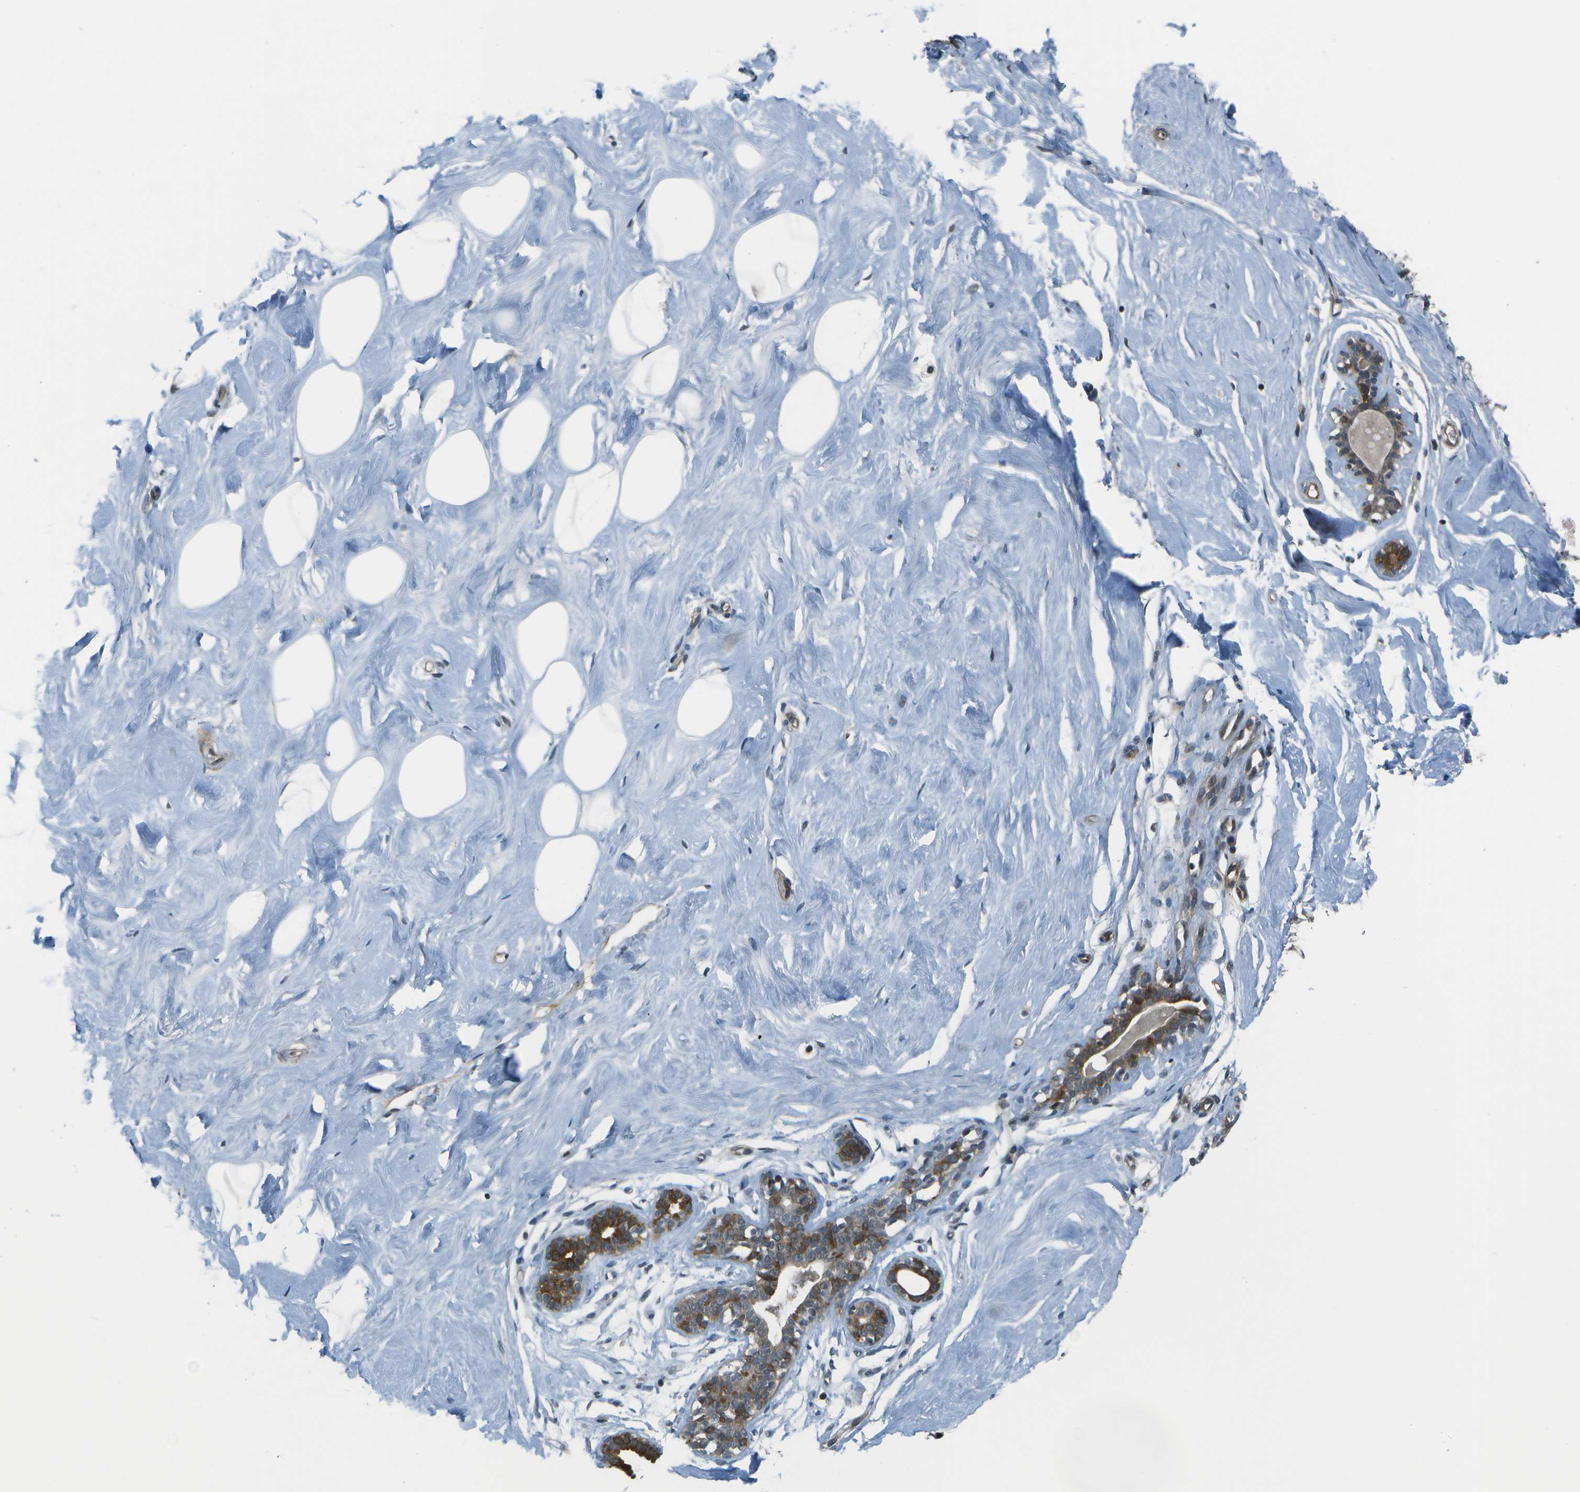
{"staining": {"intensity": "negative", "quantity": "none", "location": "none"}, "tissue": "breast", "cell_type": "Adipocytes", "image_type": "normal", "snomed": [{"axis": "morphology", "description": "Normal tissue, NOS"}, {"axis": "topography", "description": "Breast"}], "caption": "DAB (3,3'-diaminobenzidine) immunohistochemical staining of benign human breast reveals no significant staining in adipocytes.", "gene": "TMEM19", "patient": {"sex": "female", "age": 23}}